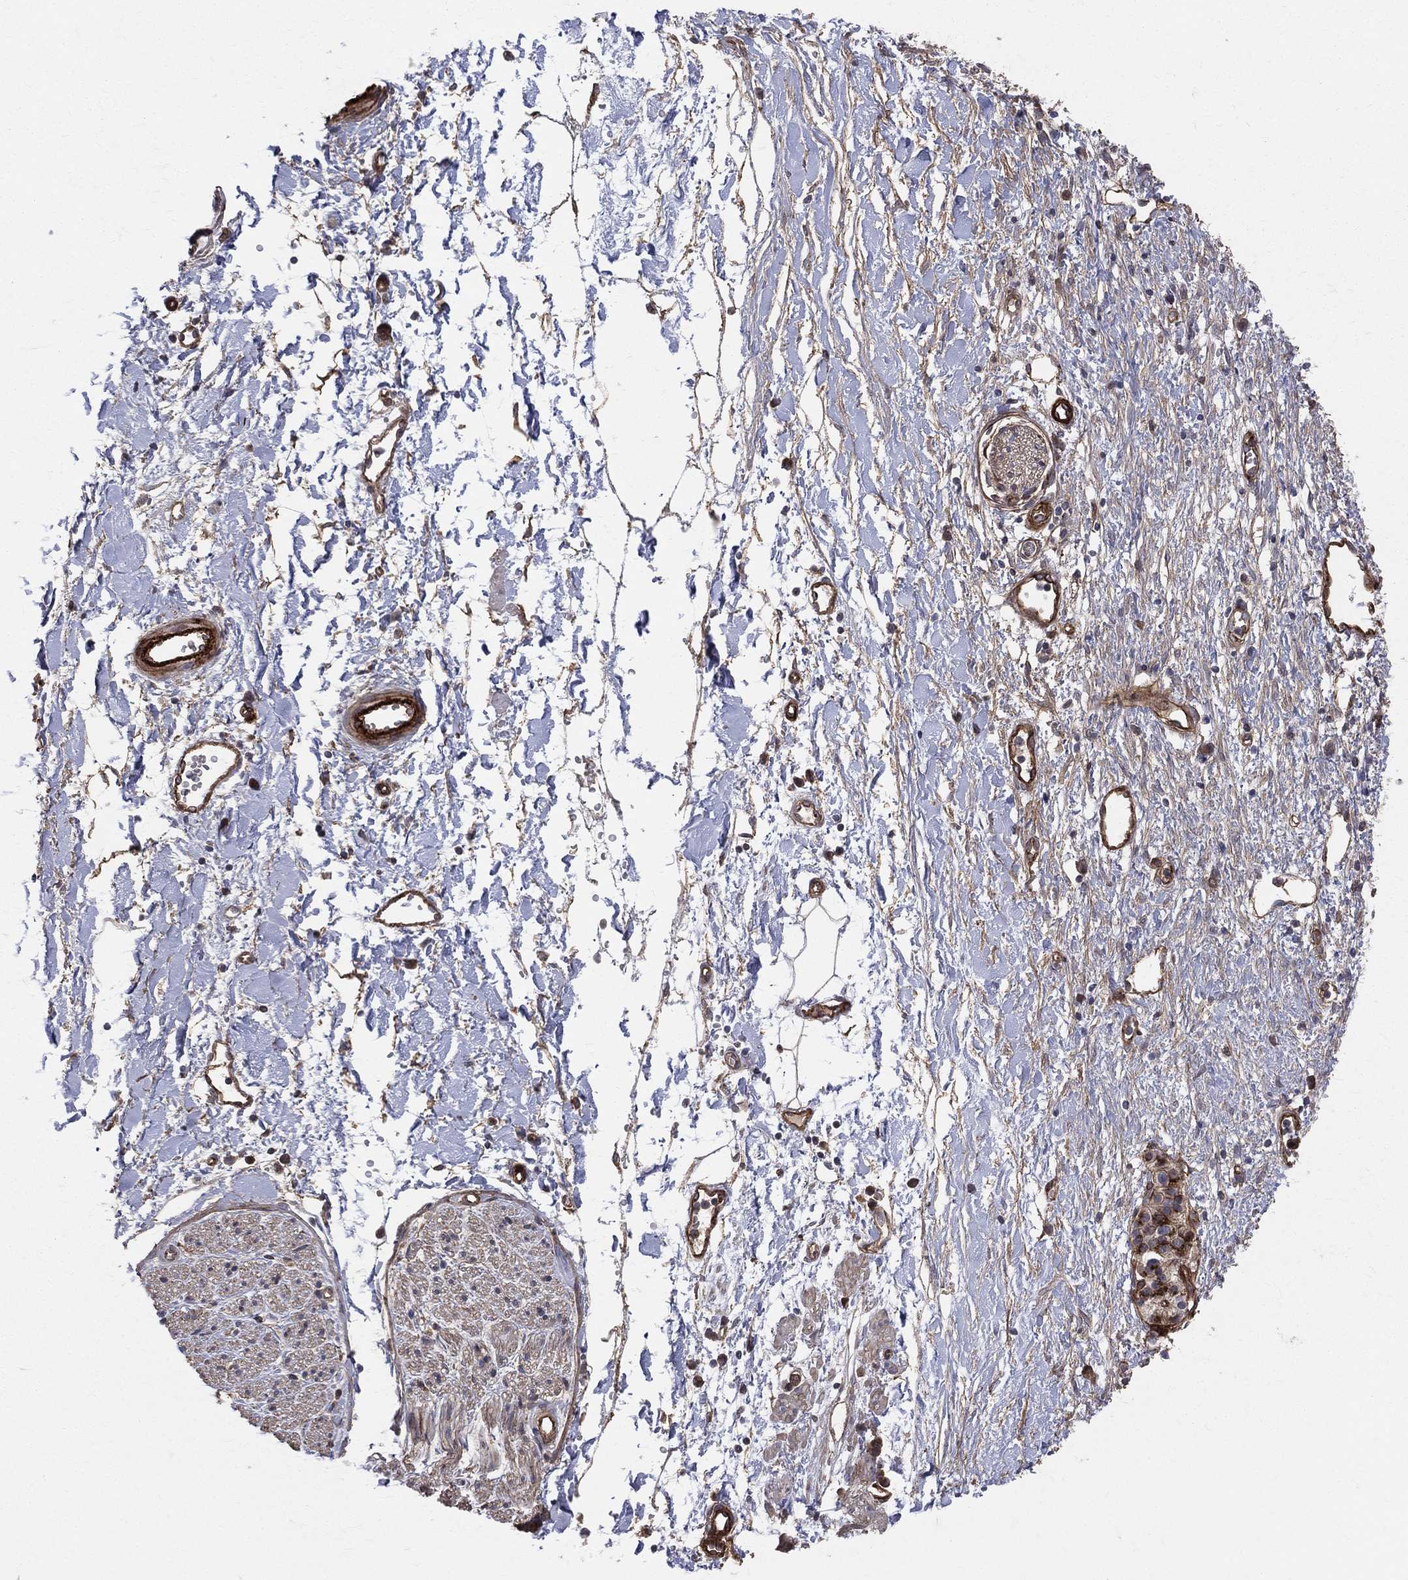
{"staining": {"intensity": "negative", "quantity": "none", "location": "none"}, "tissue": "soft tissue", "cell_type": "Fibroblasts", "image_type": "normal", "snomed": [{"axis": "morphology", "description": "Normal tissue, NOS"}, {"axis": "morphology", "description": "Adenocarcinoma, NOS"}, {"axis": "topography", "description": "Pancreas"}, {"axis": "topography", "description": "Peripheral nerve tissue"}], "caption": "The IHC photomicrograph has no significant positivity in fibroblasts of soft tissue.", "gene": "ENTPD1", "patient": {"sex": "male", "age": 61}}